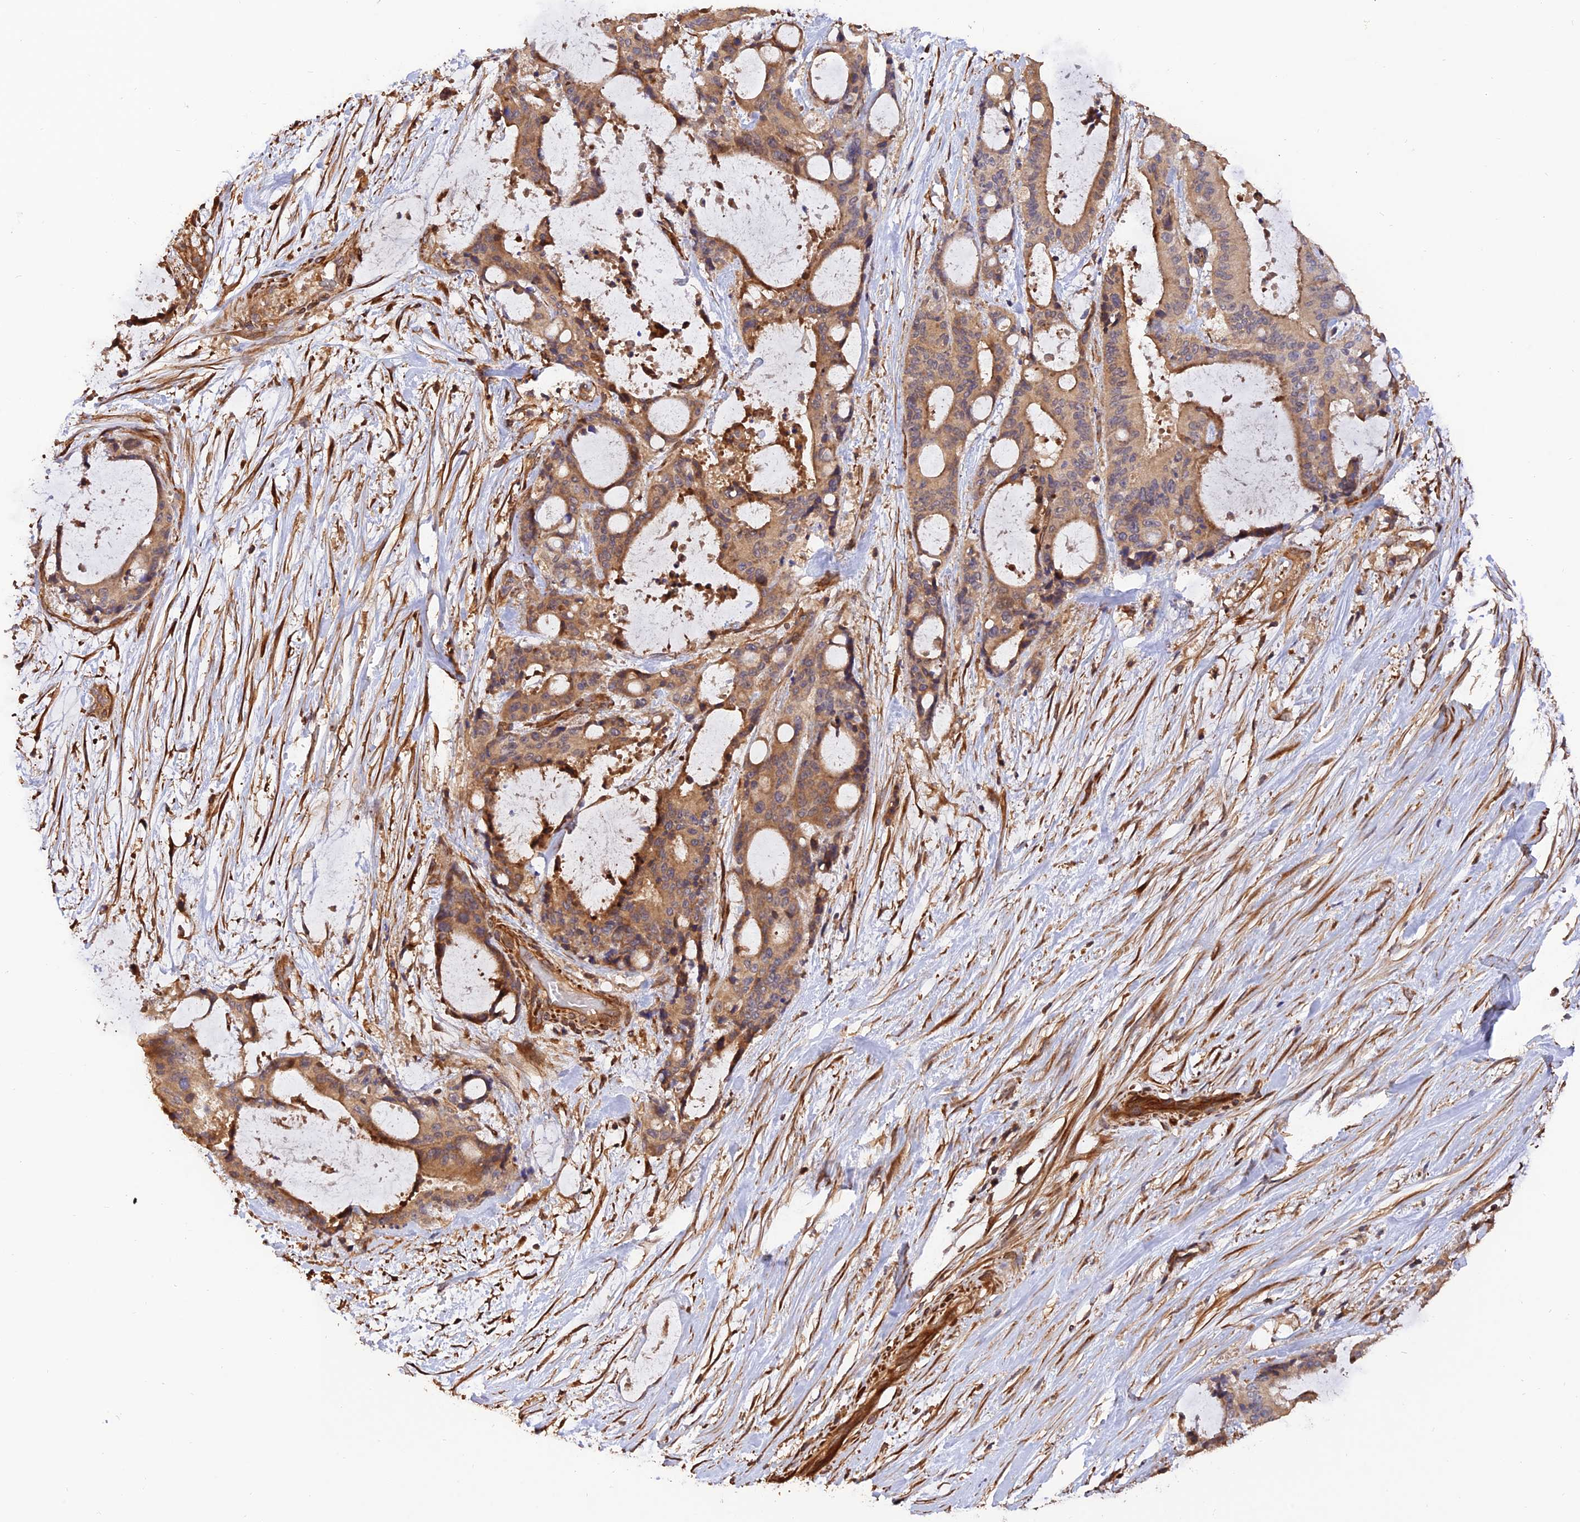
{"staining": {"intensity": "moderate", "quantity": ">75%", "location": "cytoplasmic/membranous"}, "tissue": "liver cancer", "cell_type": "Tumor cells", "image_type": "cancer", "snomed": [{"axis": "morphology", "description": "Normal tissue, NOS"}, {"axis": "morphology", "description": "Cholangiocarcinoma"}, {"axis": "topography", "description": "Liver"}, {"axis": "topography", "description": "Peripheral nerve tissue"}], "caption": "Human cholangiocarcinoma (liver) stained for a protein (brown) shows moderate cytoplasmic/membranous positive positivity in about >75% of tumor cells.", "gene": "CREBL2", "patient": {"sex": "female", "age": 73}}